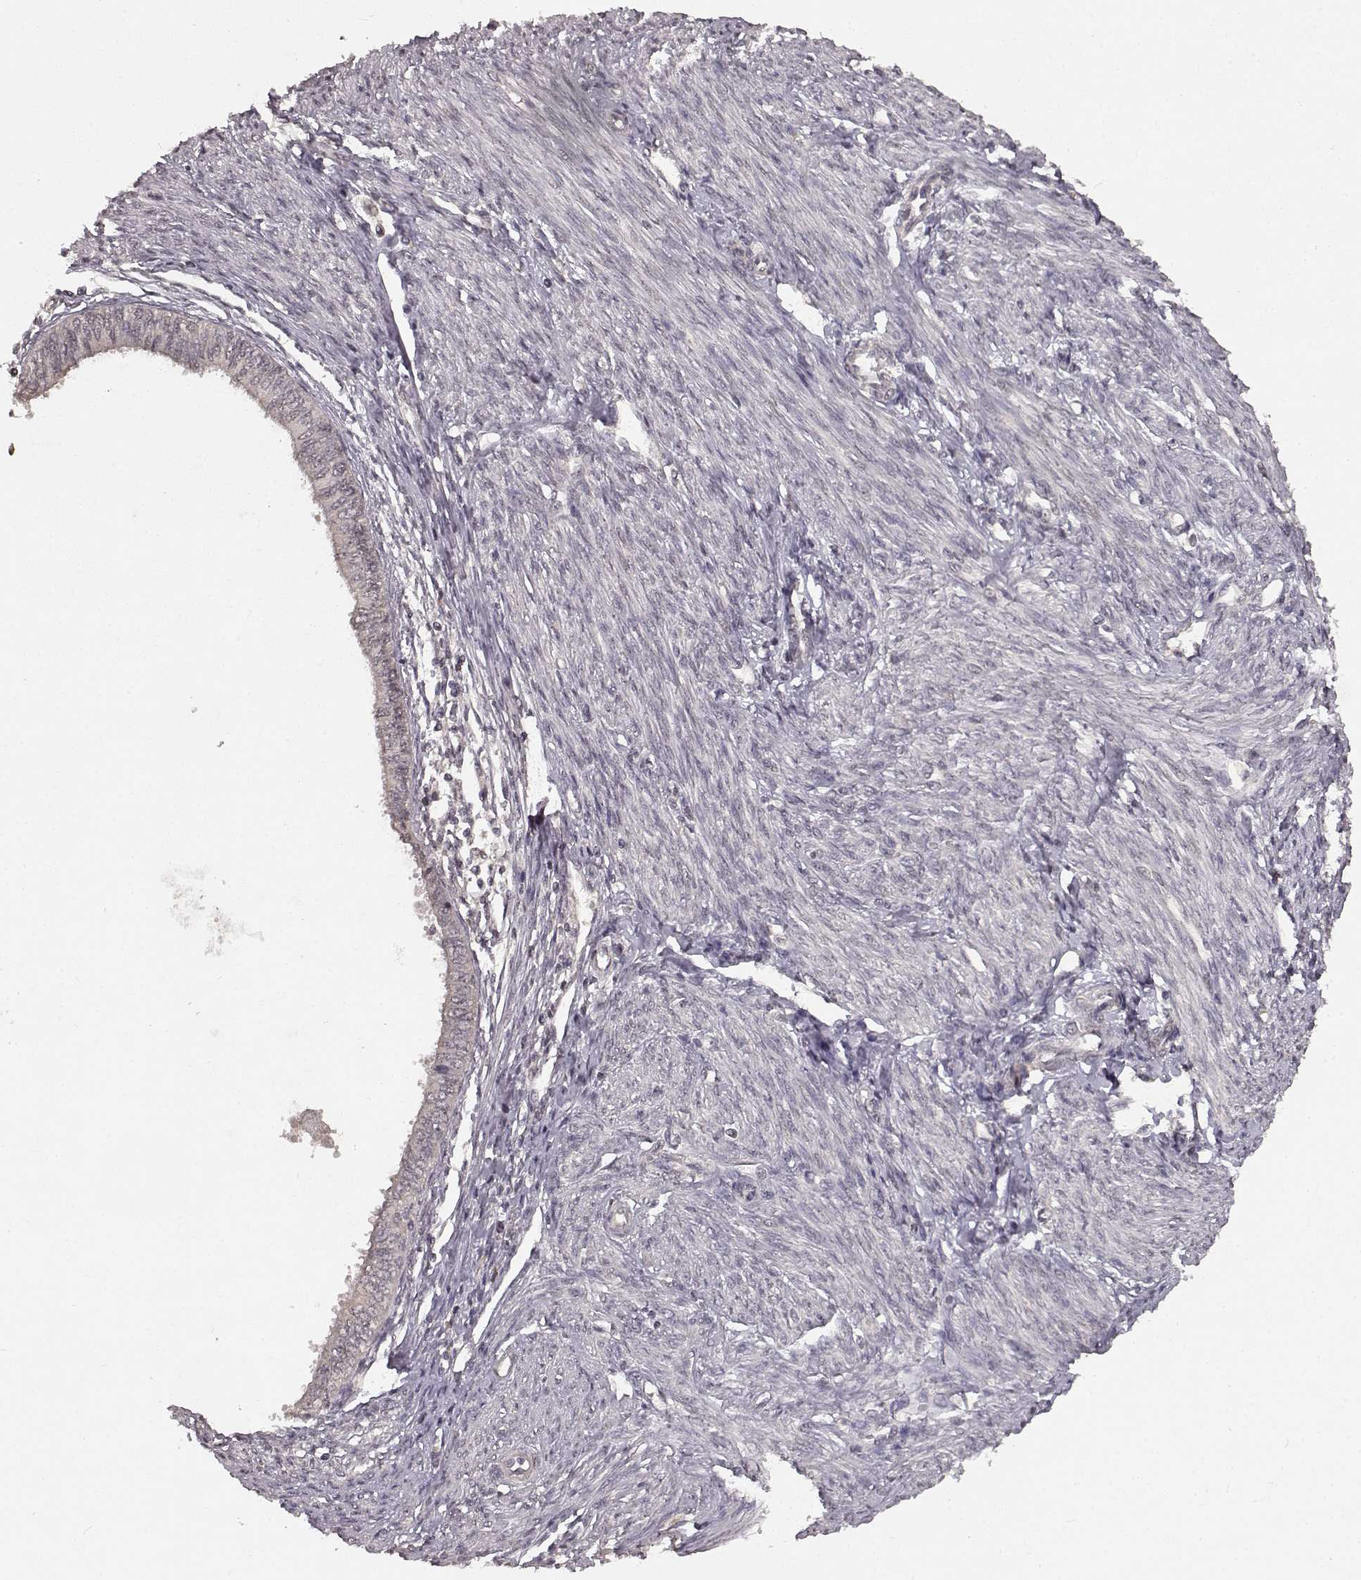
{"staining": {"intensity": "negative", "quantity": "none", "location": "none"}, "tissue": "endometrial cancer", "cell_type": "Tumor cells", "image_type": "cancer", "snomed": [{"axis": "morphology", "description": "Adenocarcinoma, NOS"}, {"axis": "topography", "description": "Endometrium"}], "caption": "The image demonstrates no significant staining in tumor cells of endometrial cancer. (Brightfield microscopy of DAB immunohistochemistry (IHC) at high magnification).", "gene": "NTRK2", "patient": {"sex": "female", "age": 68}}